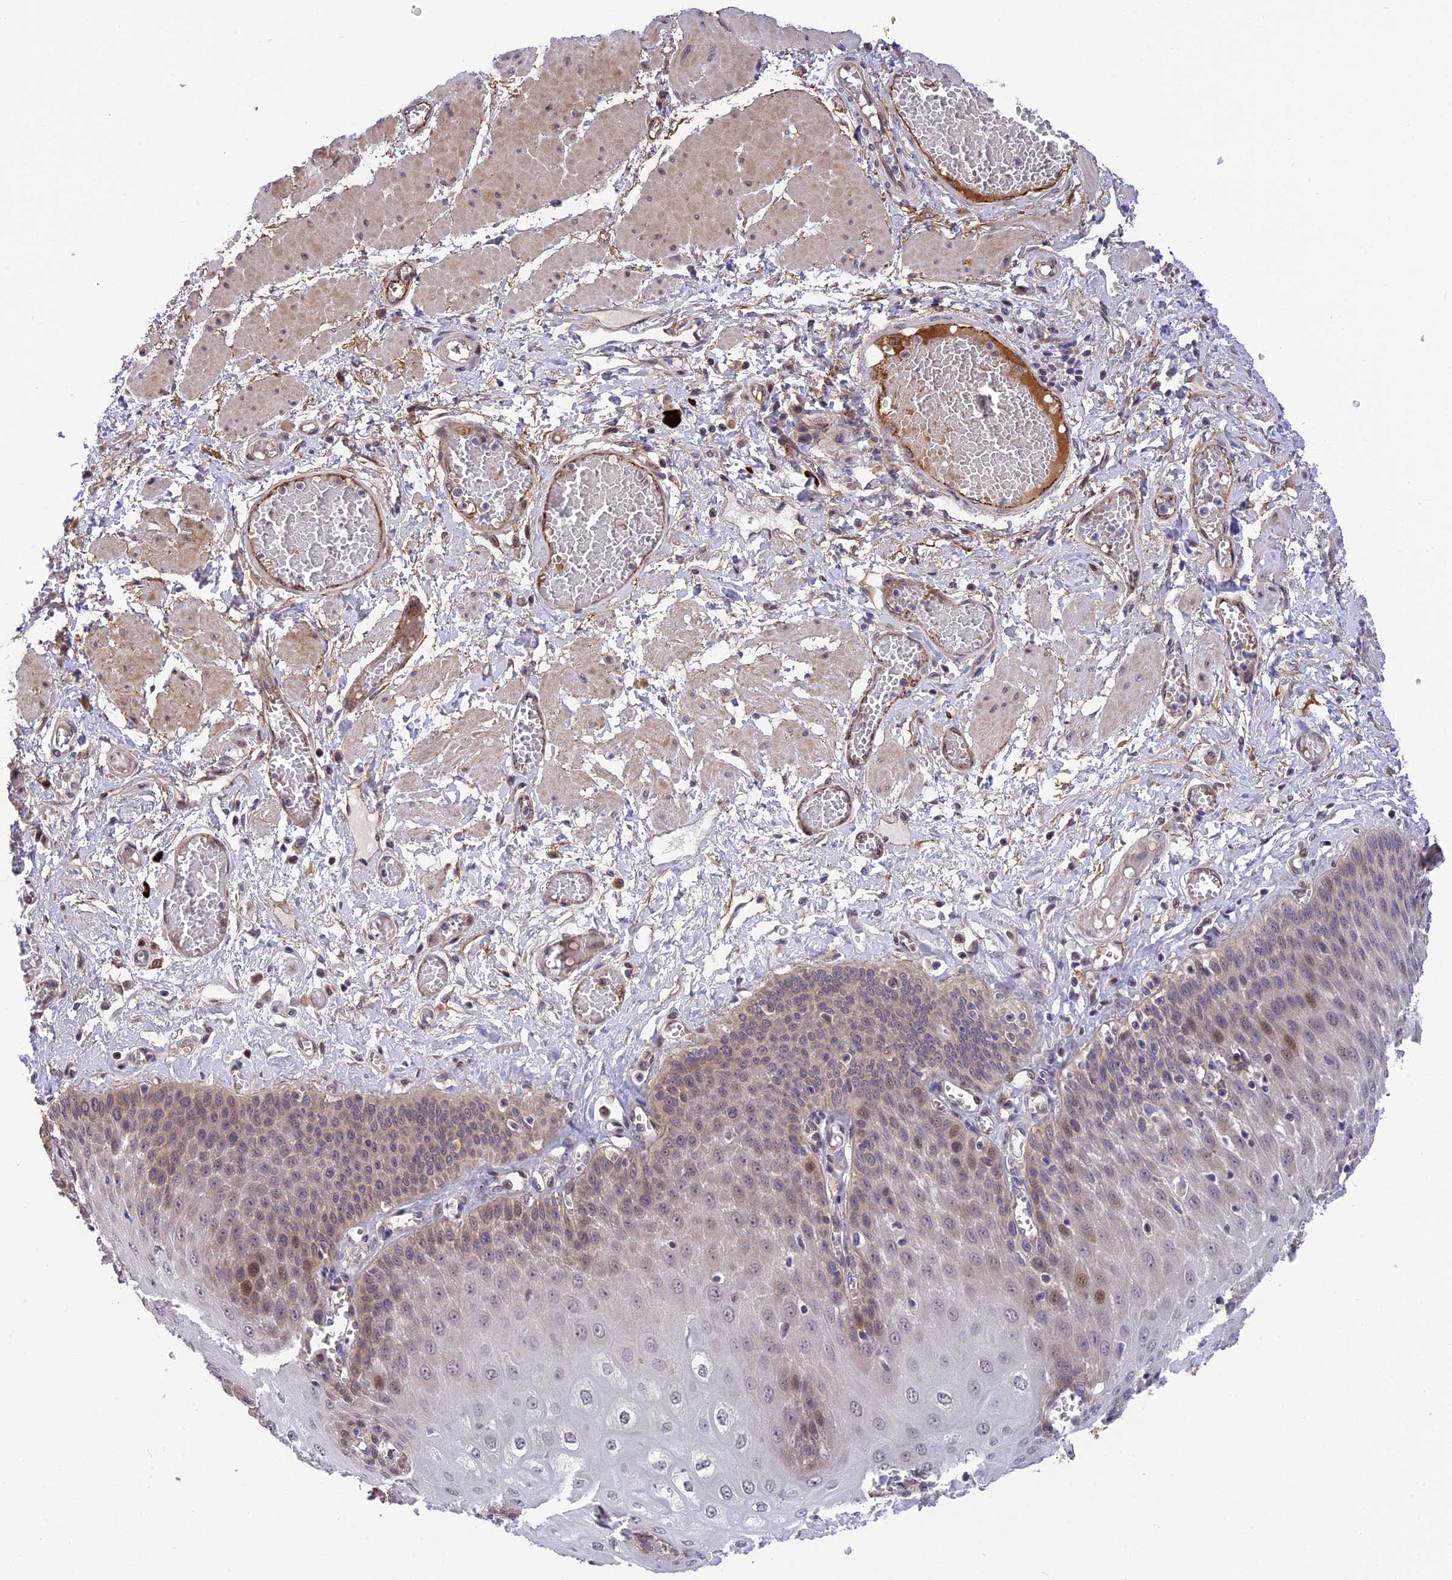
{"staining": {"intensity": "moderate", "quantity": "<25%", "location": "cytoplasmic/membranous,nuclear"}, "tissue": "esophagus", "cell_type": "Squamous epithelial cells", "image_type": "normal", "snomed": [{"axis": "morphology", "description": "Normal tissue, NOS"}, {"axis": "topography", "description": "Esophagus"}], "caption": "Protein expression analysis of benign esophagus reveals moderate cytoplasmic/membranous,nuclear staining in about <25% of squamous epithelial cells. The staining is performed using DAB (3,3'-diaminobenzidine) brown chromogen to label protein expression. The nuclei are counter-stained blue using hematoxylin.", "gene": "MFSD2A", "patient": {"sex": "male", "age": 60}}